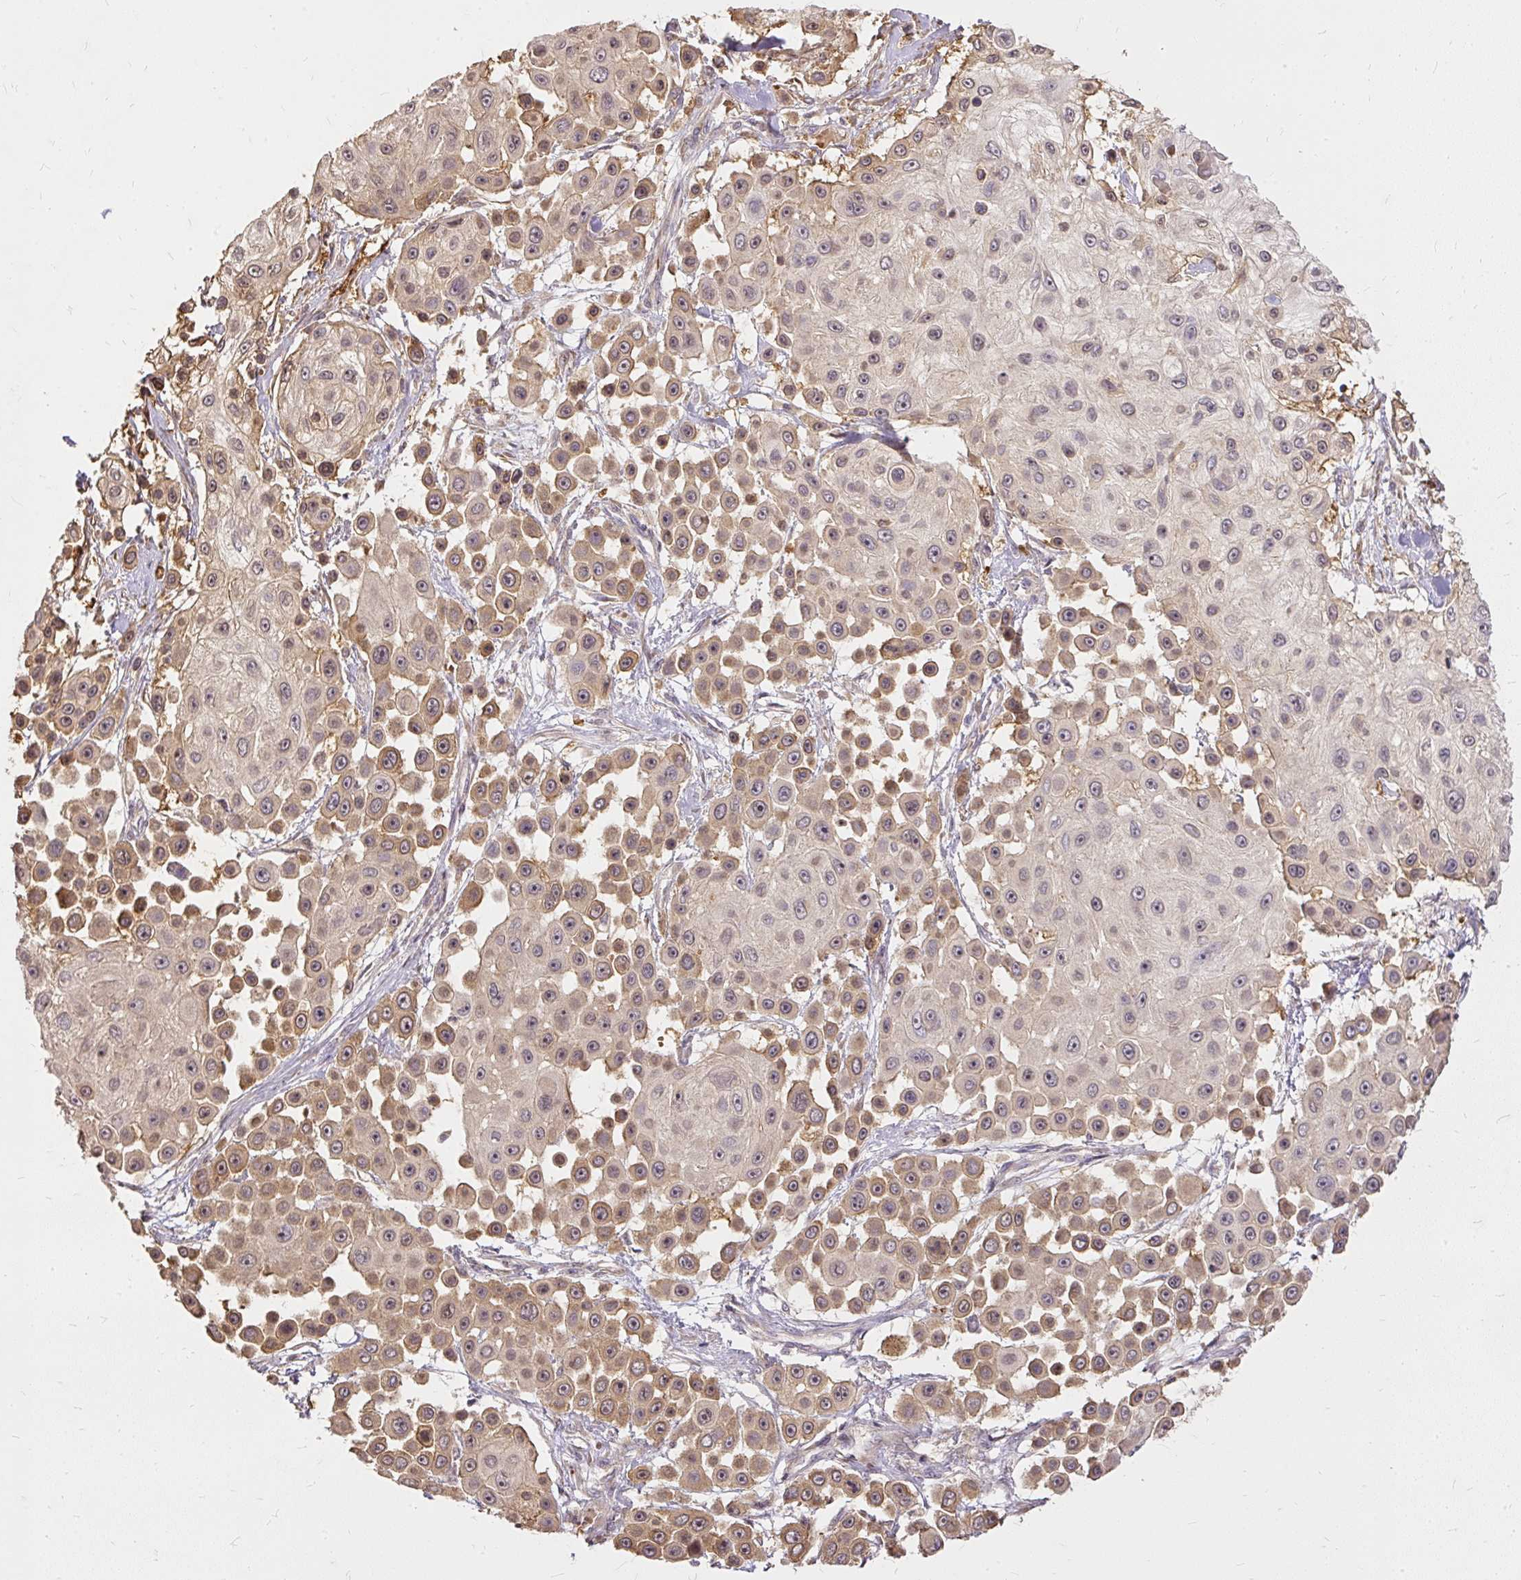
{"staining": {"intensity": "moderate", "quantity": ">75%", "location": "cytoplasmic/membranous"}, "tissue": "skin cancer", "cell_type": "Tumor cells", "image_type": "cancer", "snomed": [{"axis": "morphology", "description": "Squamous cell carcinoma, NOS"}, {"axis": "topography", "description": "Skin"}], "caption": "Immunohistochemistry histopathology image of squamous cell carcinoma (skin) stained for a protein (brown), which displays medium levels of moderate cytoplasmic/membranous positivity in about >75% of tumor cells.", "gene": "AP5S1", "patient": {"sex": "male", "age": 67}}